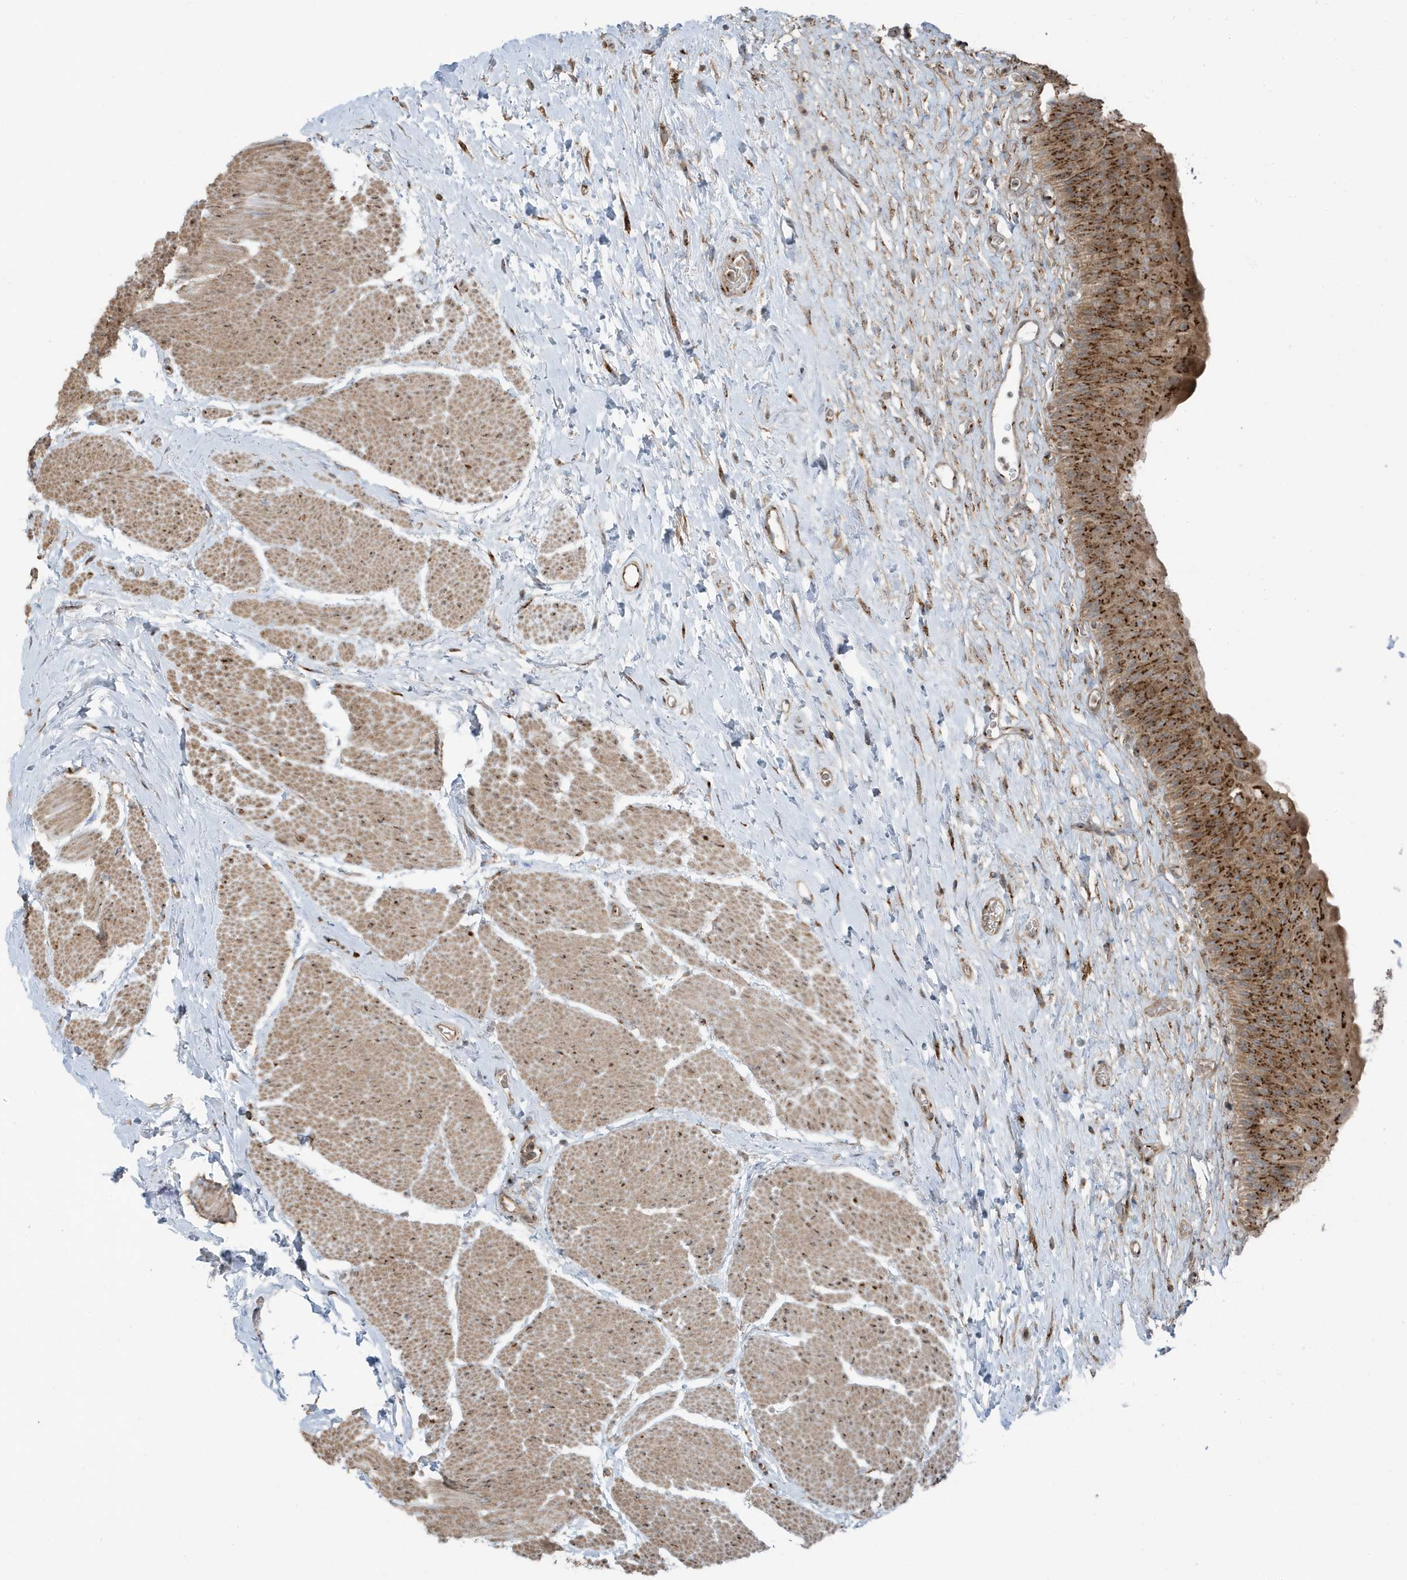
{"staining": {"intensity": "moderate", "quantity": ">75%", "location": "cytoplasmic/membranous"}, "tissue": "urinary bladder", "cell_type": "Urothelial cells", "image_type": "normal", "snomed": [{"axis": "morphology", "description": "Normal tissue, NOS"}, {"axis": "topography", "description": "Urinary bladder"}], "caption": "Approximately >75% of urothelial cells in normal urinary bladder display moderate cytoplasmic/membranous protein expression as visualized by brown immunohistochemical staining.", "gene": "GOLGA4", "patient": {"sex": "male", "age": 74}}